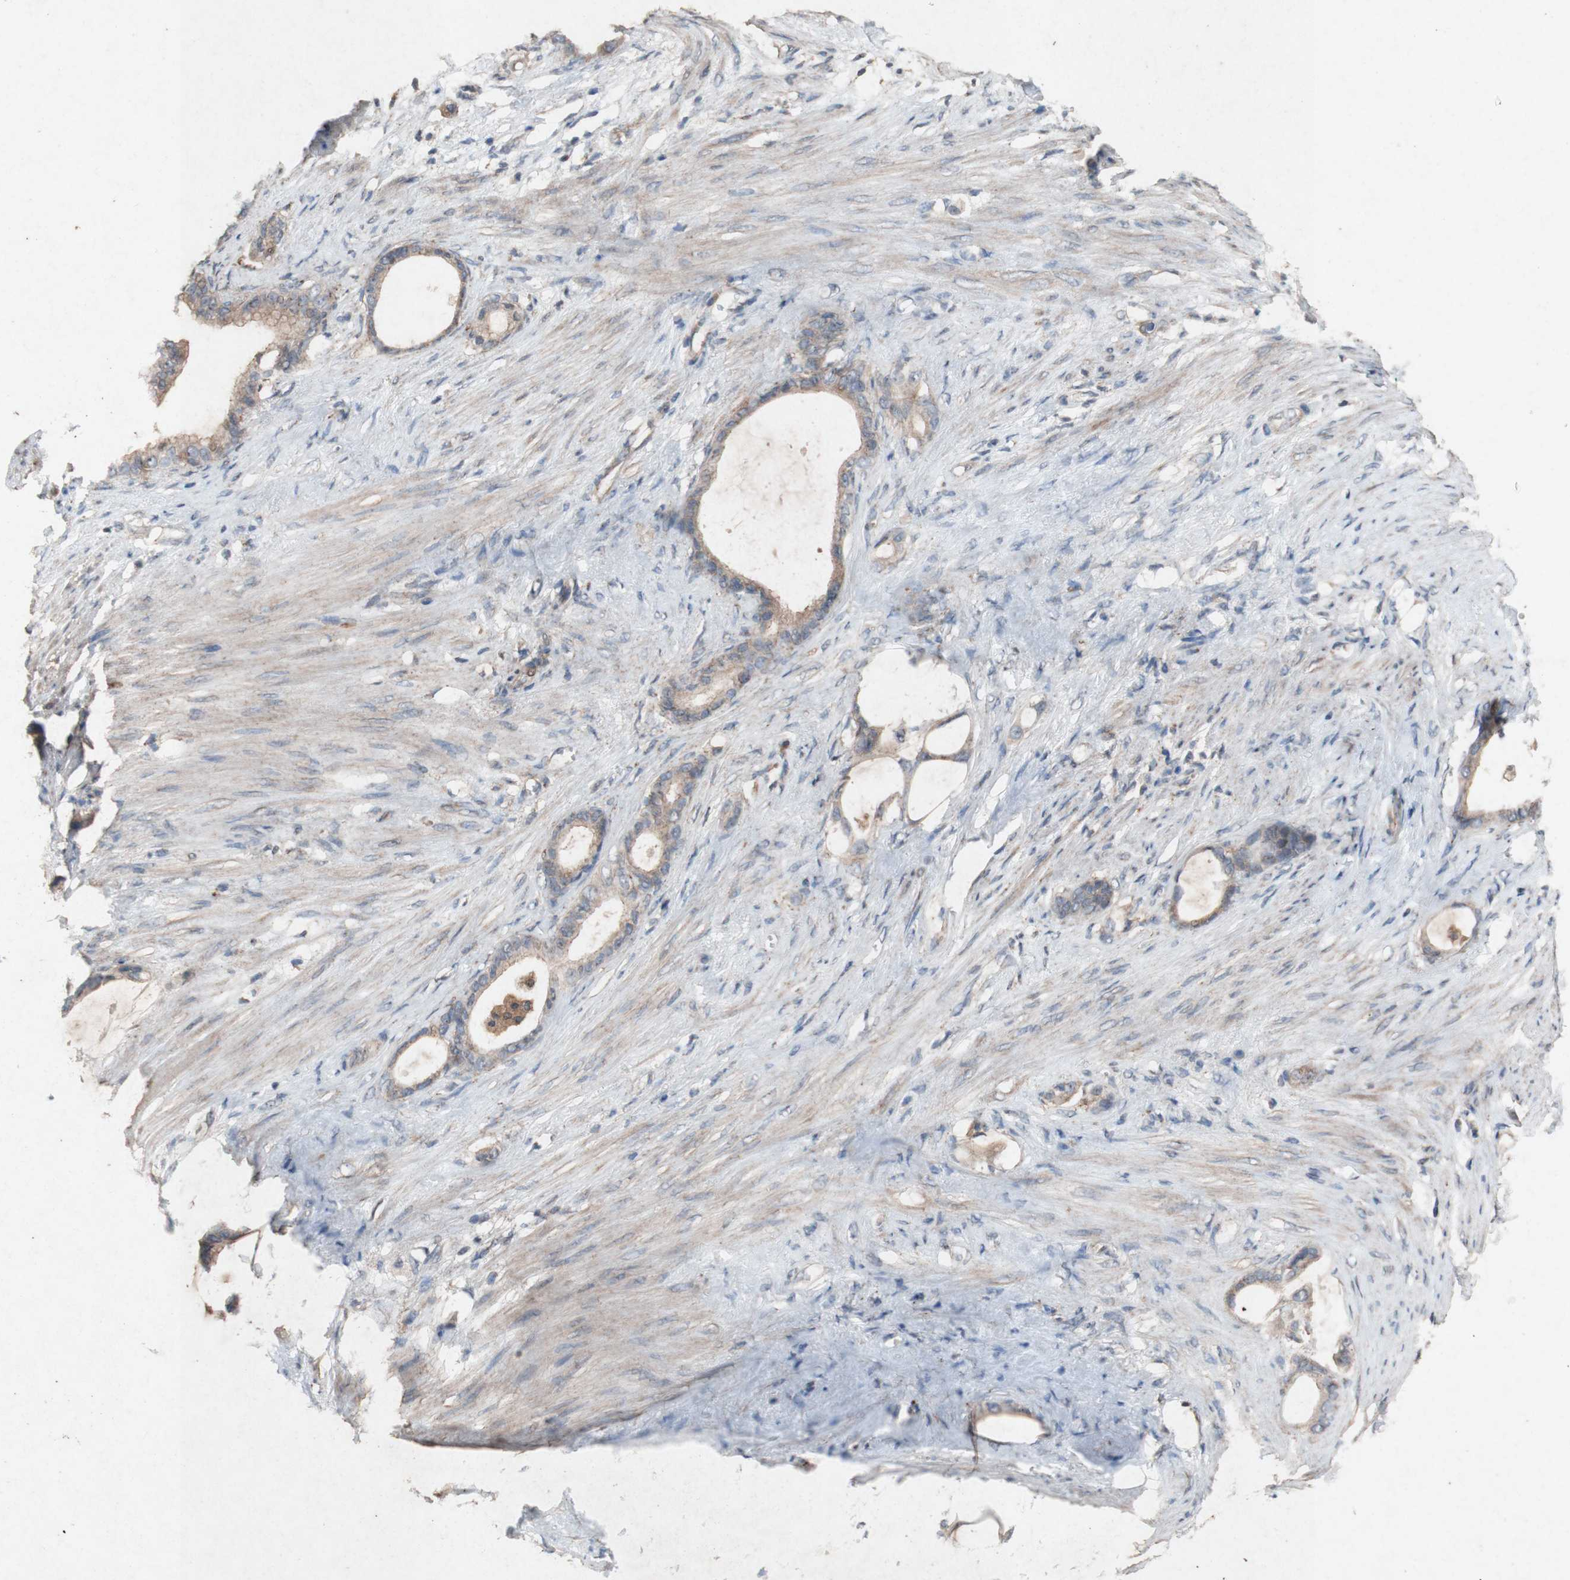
{"staining": {"intensity": "weak", "quantity": ">75%", "location": "cytoplasmic/membranous"}, "tissue": "stomach cancer", "cell_type": "Tumor cells", "image_type": "cancer", "snomed": [{"axis": "morphology", "description": "Adenocarcinoma, NOS"}, {"axis": "topography", "description": "Stomach"}], "caption": "An image of human adenocarcinoma (stomach) stained for a protein displays weak cytoplasmic/membranous brown staining in tumor cells.", "gene": "ATP6V1F", "patient": {"sex": "female", "age": 75}}